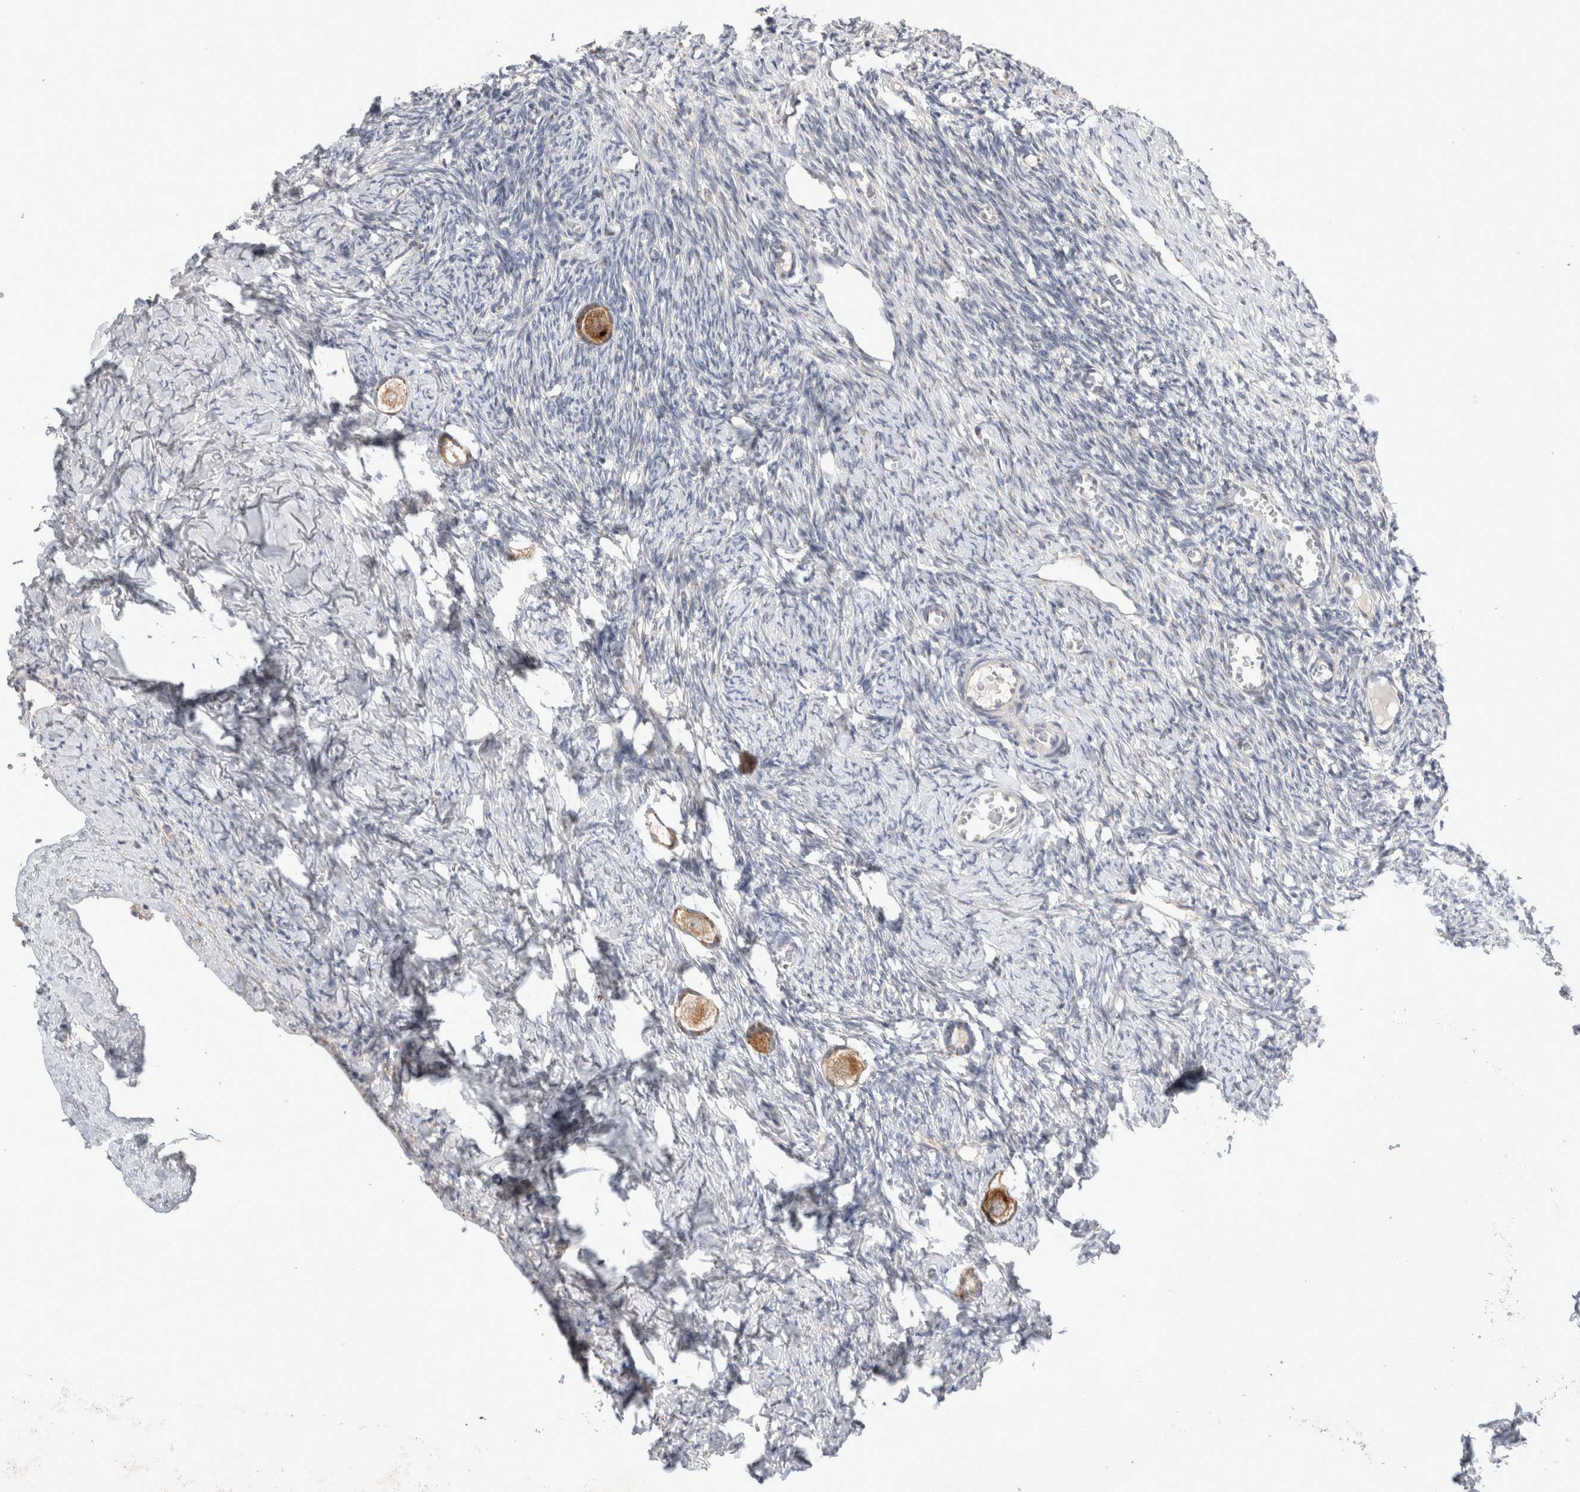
{"staining": {"intensity": "moderate", "quantity": ">75%", "location": "cytoplasmic/membranous"}, "tissue": "ovary", "cell_type": "Follicle cells", "image_type": "normal", "snomed": [{"axis": "morphology", "description": "Normal tissue, NOS"}, {"axis": "topography", "description": "Ovary"}], "caption": "A brown stain highlights moderate cytoplasmic/membranous expression of a protein in follicle cells of unremarkable ovary.", "gene": "TRMT9B", "patient": {"sex": "female", "age": 27}}